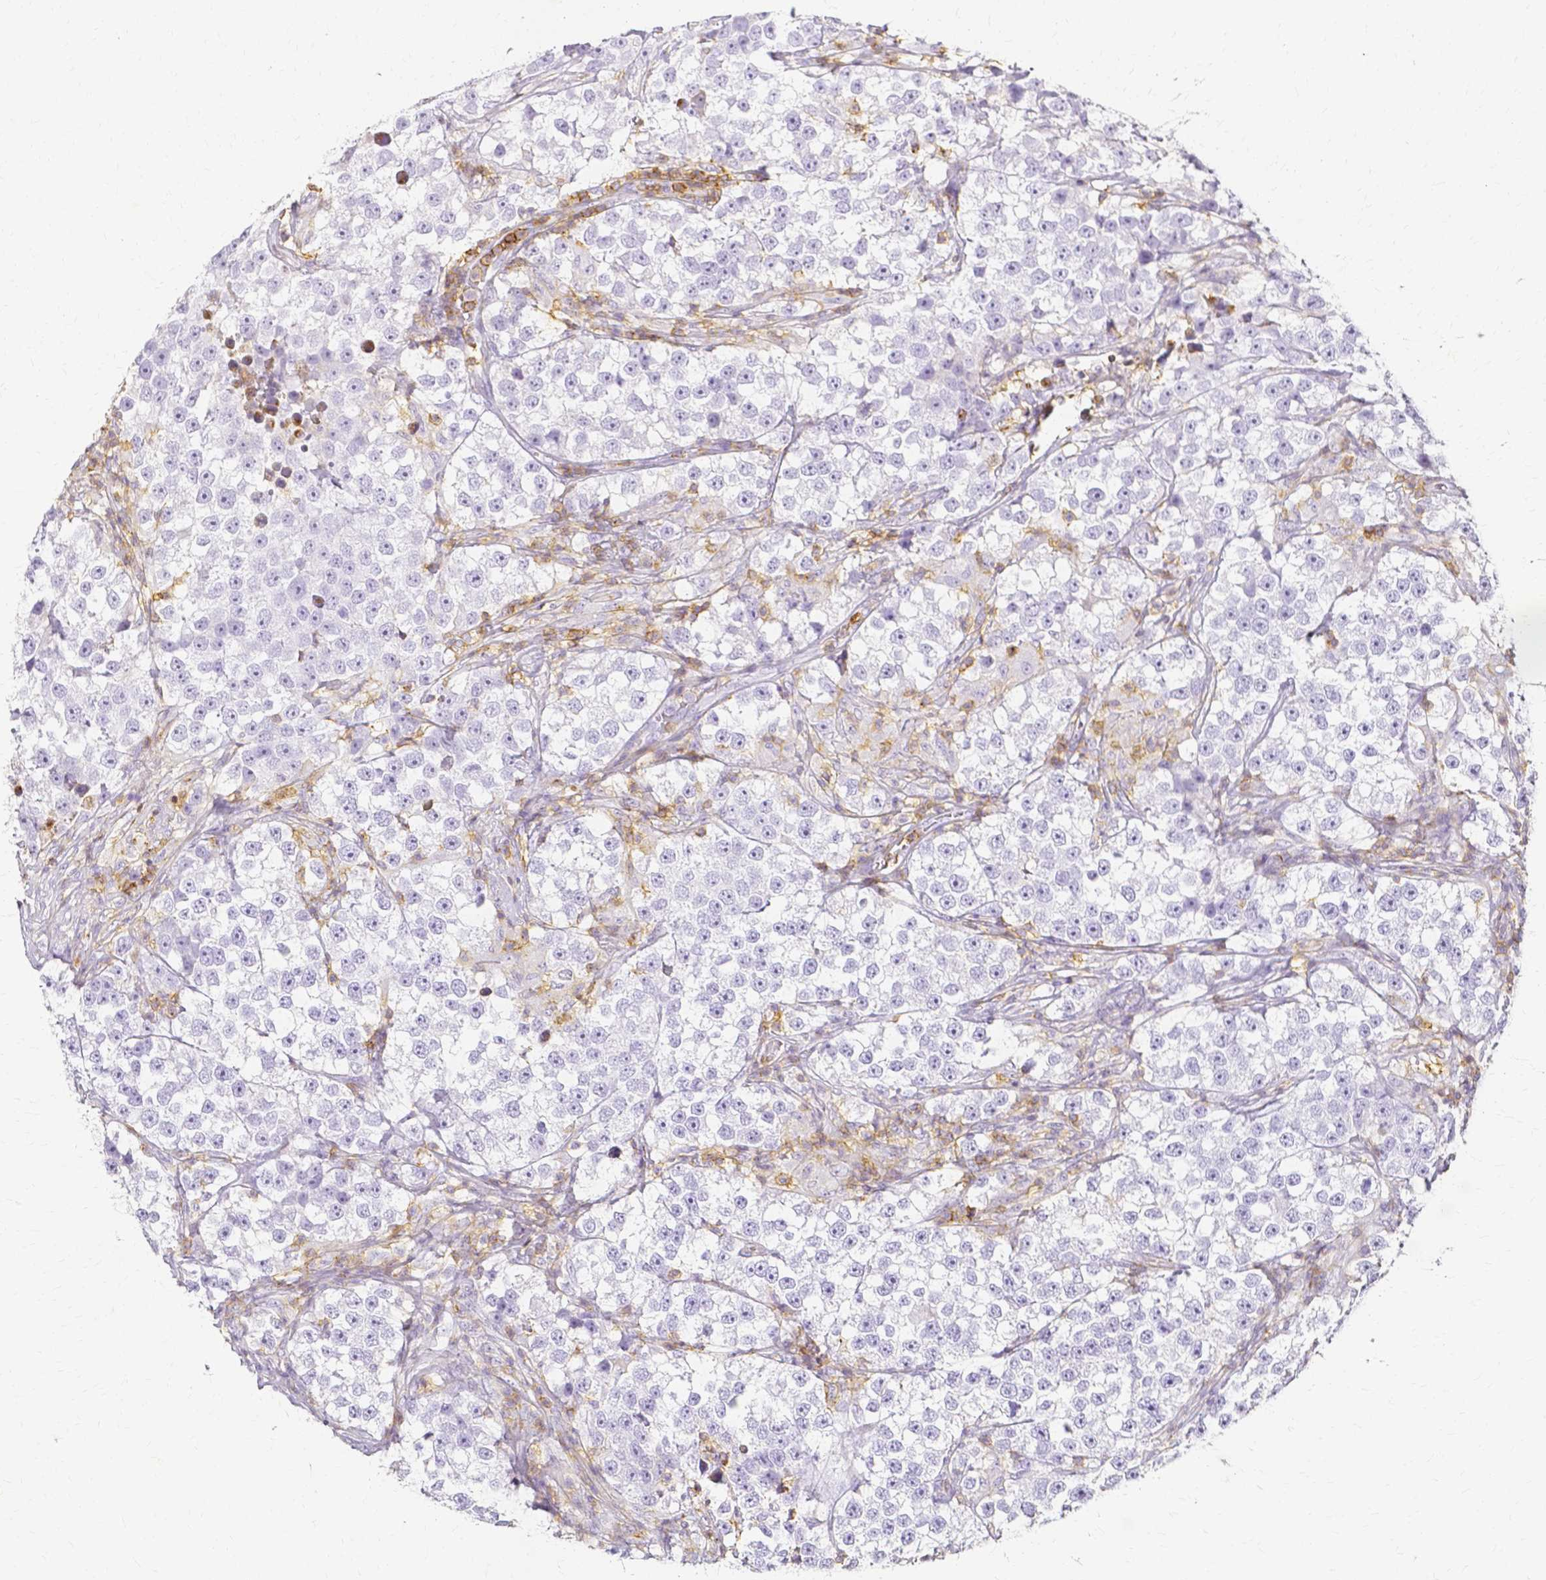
{"staining": {"intensity": "negative", "quantity": "none", "location": "none"}, "tissue": "testis cancer", "cell_type": "Tumor cells", "image_type": "cancer", "snomed": [{"axis": "morphology", "description": "Seminoma, NOS"}, {"axis": "topography", "description": "Testis"}], "caption": "Tumor cells show no significant protein positivity in seminoma (testis).", "gene": "HSPA12A", "patient": {"sex": "male", "age": 46}}